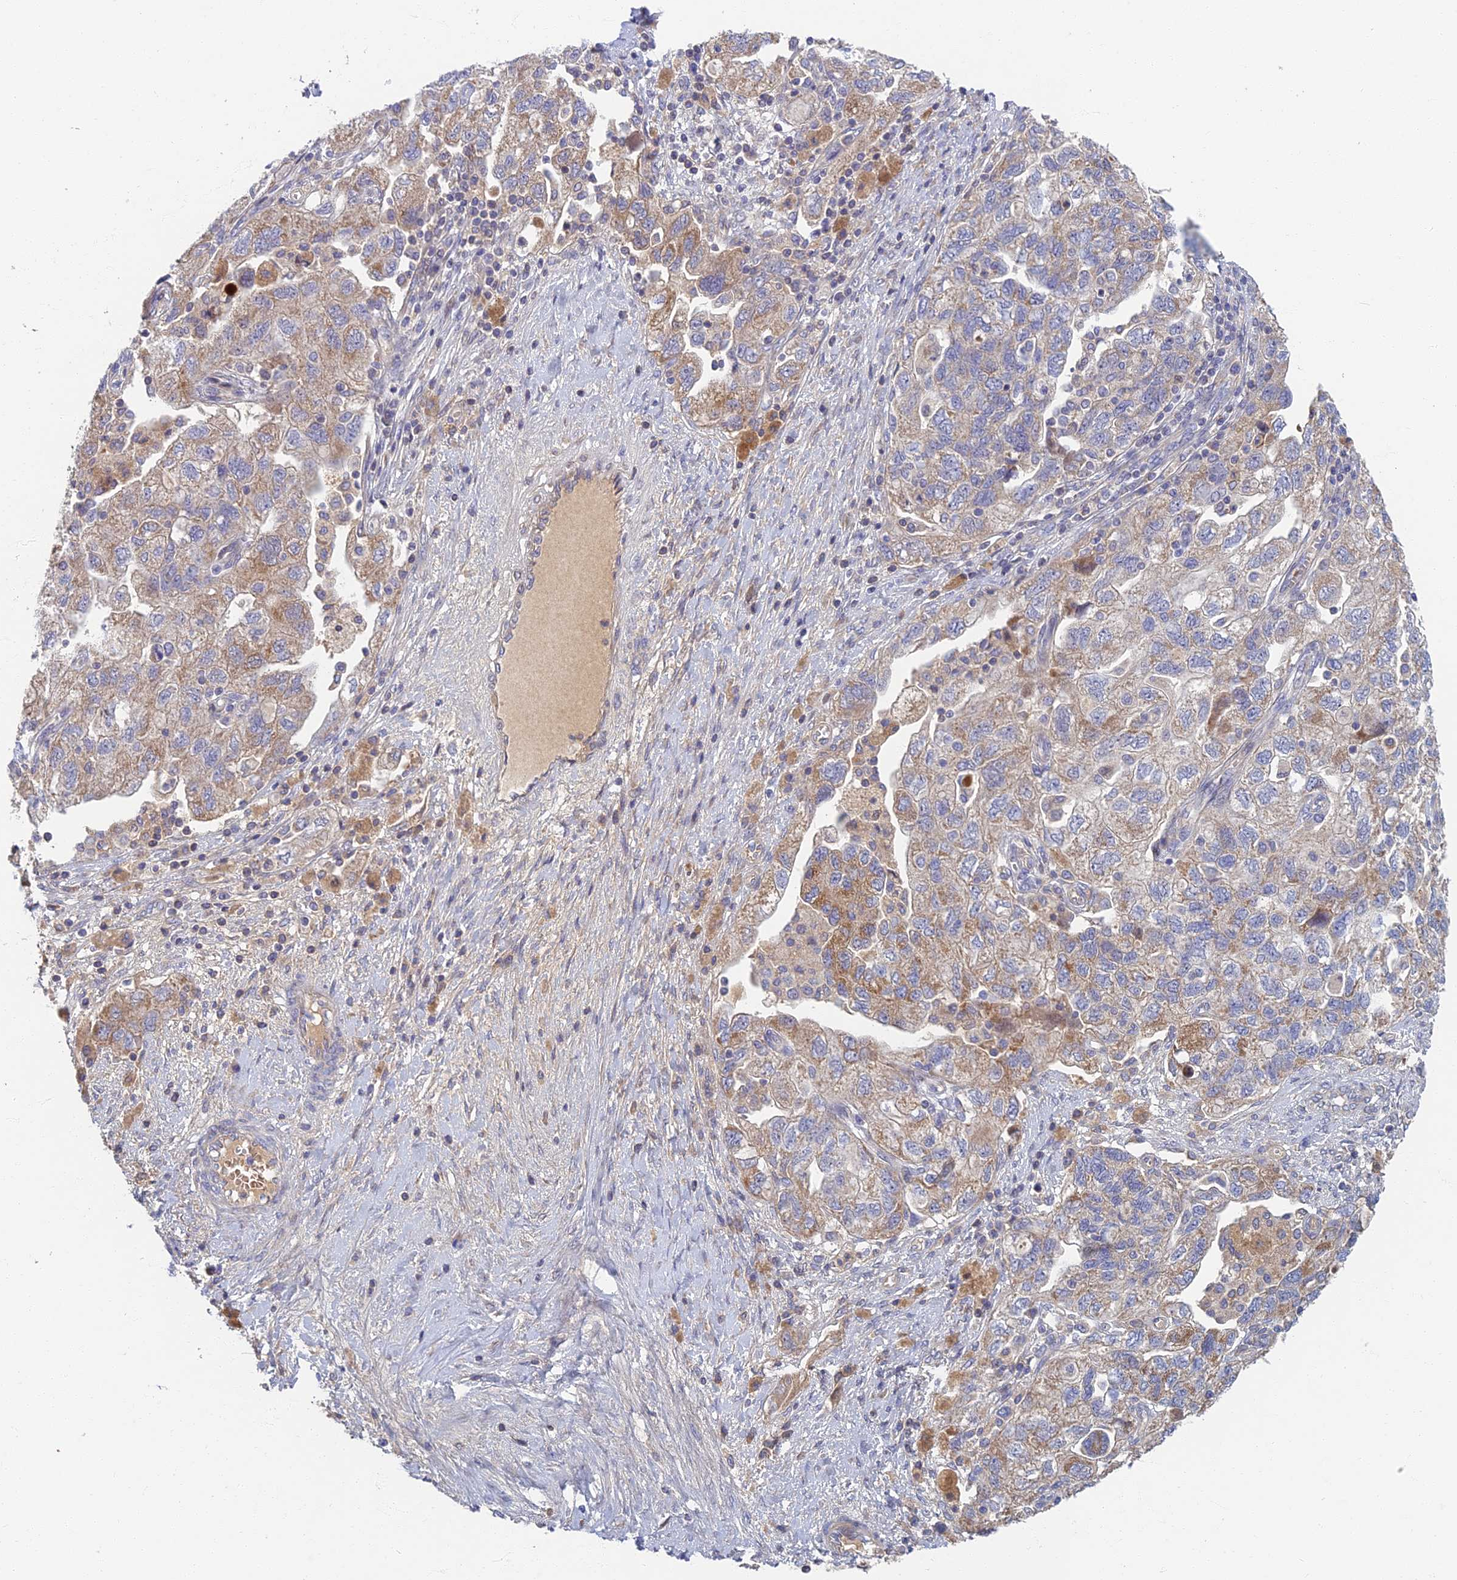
{"staining": {"intensity": "moderate", "quantity": "<25%", "location": "cytoplasmic/membranous"}, "tissue": "ovarian cancer", "cell_type": "Tumor cells", "image_type": "cancer", "snomed": [{"axis": "morphology", "description": "Carcinoma, NOS"}, {"axis": "morphology", "description": "Cystadenocarcinoma, serous, NOS"}, {"axis": "topography", "description": "Ovary"}], "caption": "DAB immunohistochemical staining of ovarian cancer shows moderate cytoplasmic/membranous protein positivity in about <25% of tumor cells.", "gene": "SOGA1", "patient": {"sex": "female", "age": 69}}